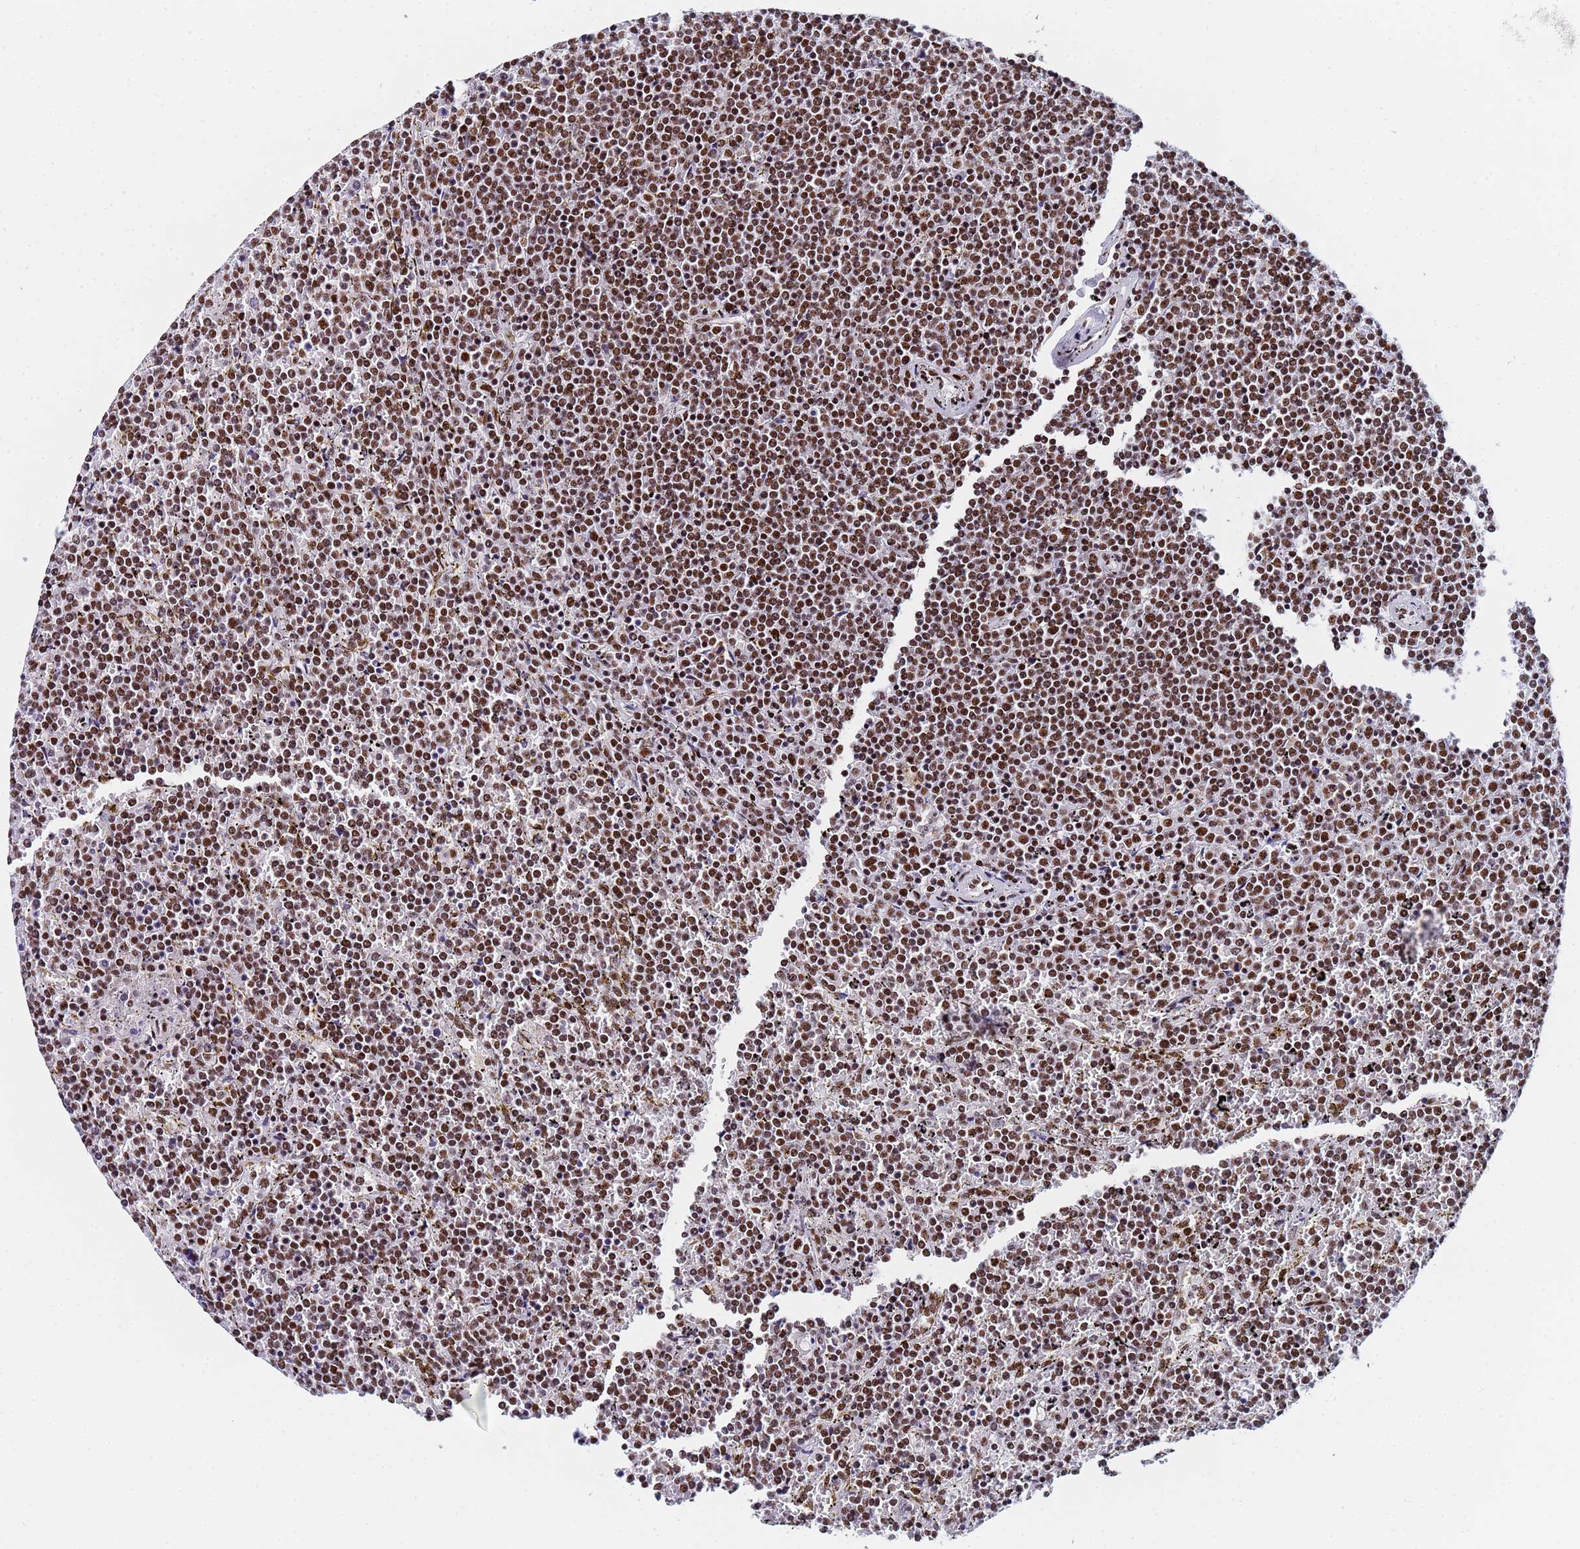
{"staining": {"intensity": "strong", "quantity": ">75%", "location": "nuclear"}, "tissue": "lymphoma", "cell_type": "Tumor cells", "image_type": "cancer", "snomed": [{"axis": "morphology", "description": "Malignant lymphoma, non-Hodgkin's type, Low grade"}, {"axis": "topography", "description": "Spleen"}], "caption": "Tumor cells display high levels of strong nuclear staining in about >75% of cells in human malignant lymphoma, non-Hodgkin's type (low-grade).", "gene": "SNRPA1", "patient": {"sex": "female", "age": 19}}